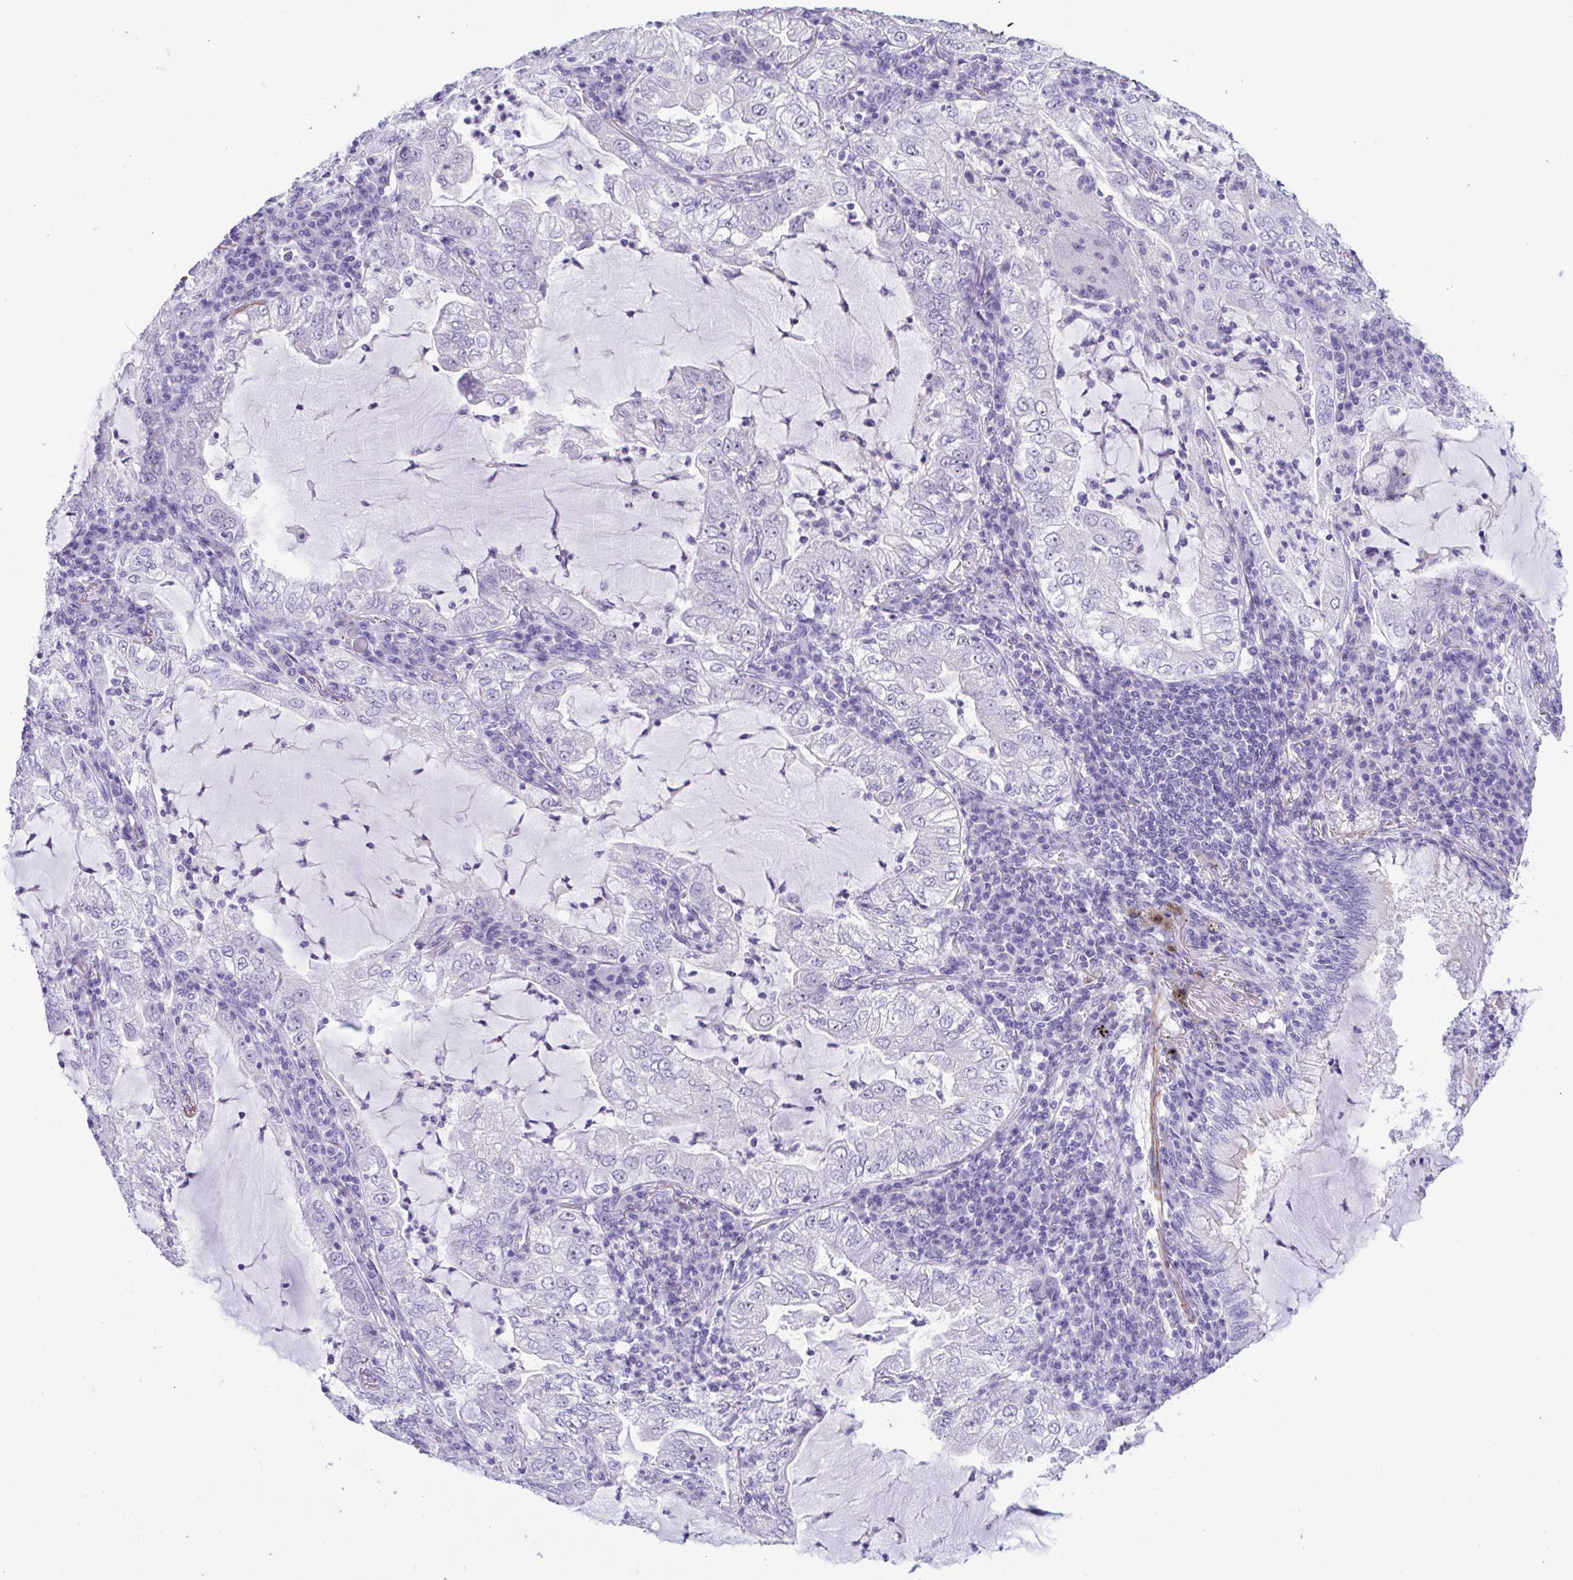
{"staining": {"intensity": "negative", "quantity": "none", "location": "none"}, "tissue": "lung cancer", "cell_type": "Tumor cells", "image_type": "cancer", "snomed": [{"axis": "morphology", "description": "Adenocarcinoma, NOS"}, {"axis": "topography", "description": "Lung"}], "caption": "Immunohistochemistry (IHC) of human adenocarcinoma (lung) displays no staining in tumor cells.", "gene": "MYL7", "patient": {"sex": "female", "age": 73}}